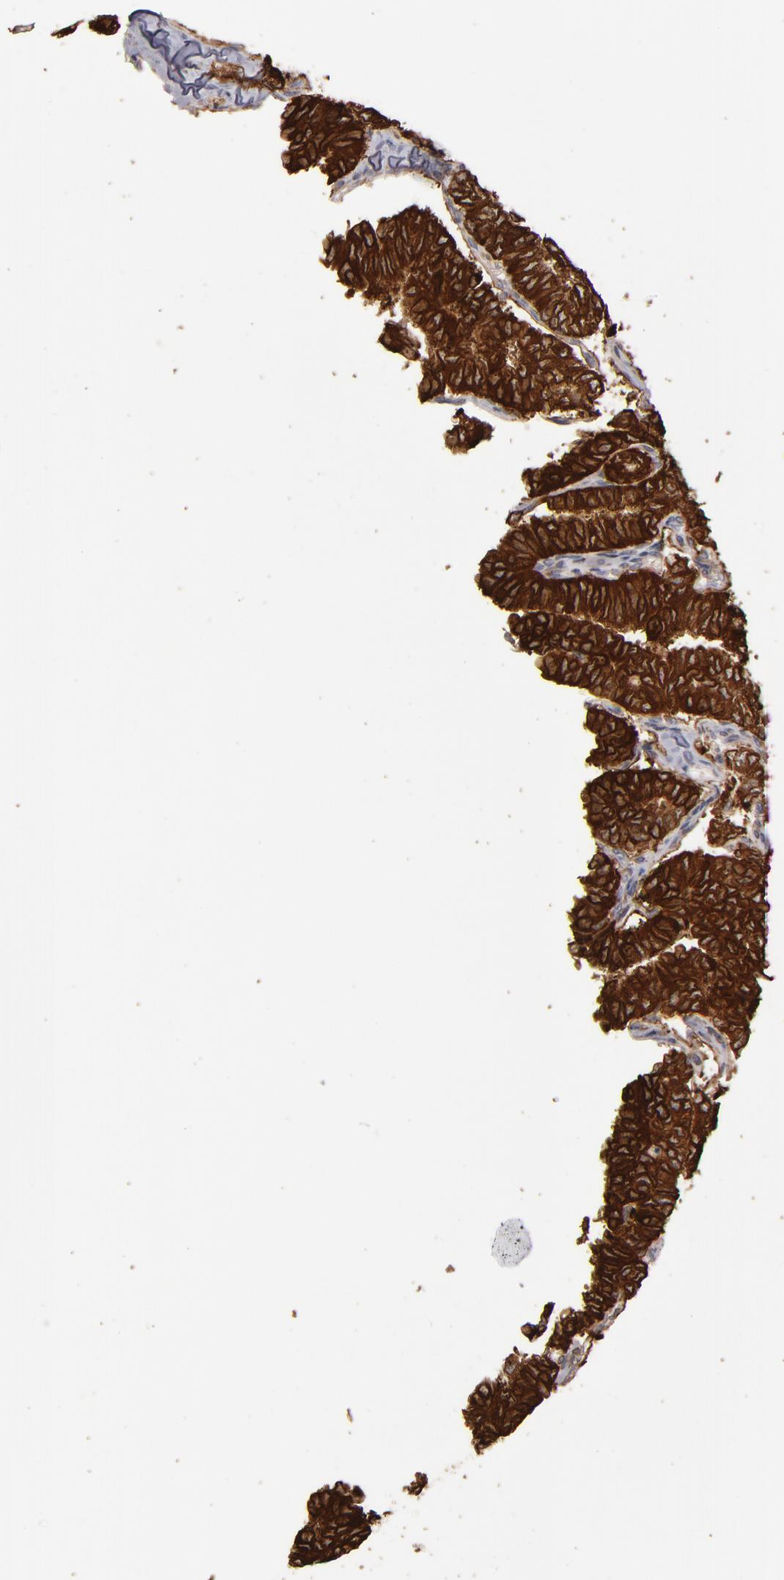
{"staining": {"intensity": "strong", "quantity": ">75%", "location": "cytoplasmic/membranous"}, "tissue": "thyroid cancer", "cell_type": "Tumor cells", "image_type": "cancer", "snomed": [{"axis": "morphology", "description": "Papillary adenocarcinoma, NOS"}, {"axis": "topography", "description": "Thyroid gland"}], "caption": "Protein staining demonstrates strong cytoplasmic/membranous positivity in about >75% of tumor cells in papillary adenocarcinoma (thyroid).", "gene": "PGRMC1", "patient": {"sex": "female", "age": 35}}